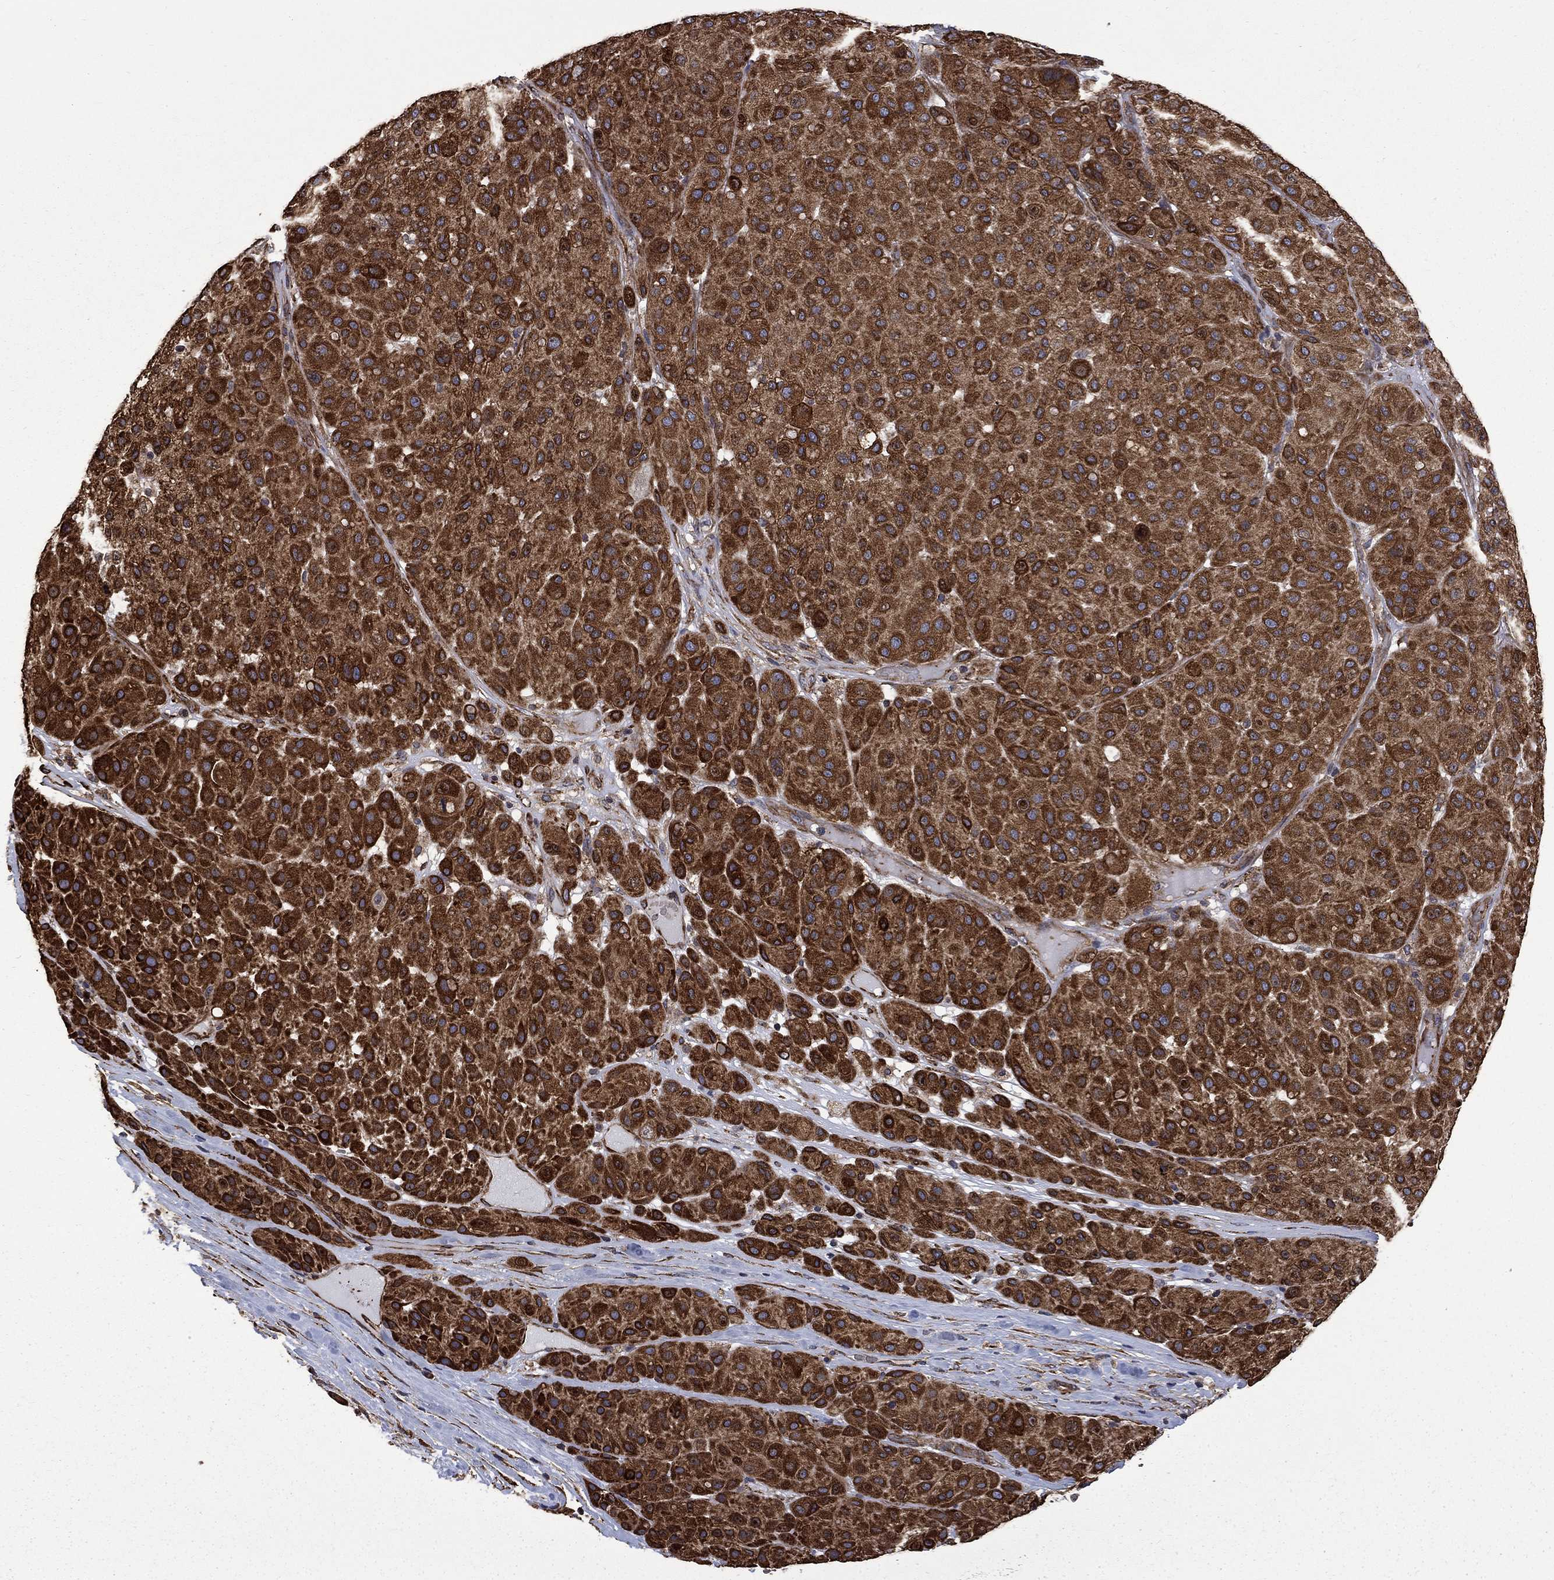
{"staining": {"intensity": "strong", "quantity": ">75%", "location": "cytoplasmic/membranous"}, "tissue": "melanoma", "cell_type": "Tumor cells", "image_type": "cancer", "snomed": [{"axis": "morphology", "description": "Malignant melanoma, Metastatic site"}, {"axis": "topography", "description": "Smooth muscle"}], "caption": "High-power microscopy captured an immunohistochemistry image of malignant melanoma (metastatic site), revealing strong cytoplasmic/membranous positivity in about >75% of tumor cells.", "gene": "CUTC", "patient": {"sex": "male", "age": 41}}